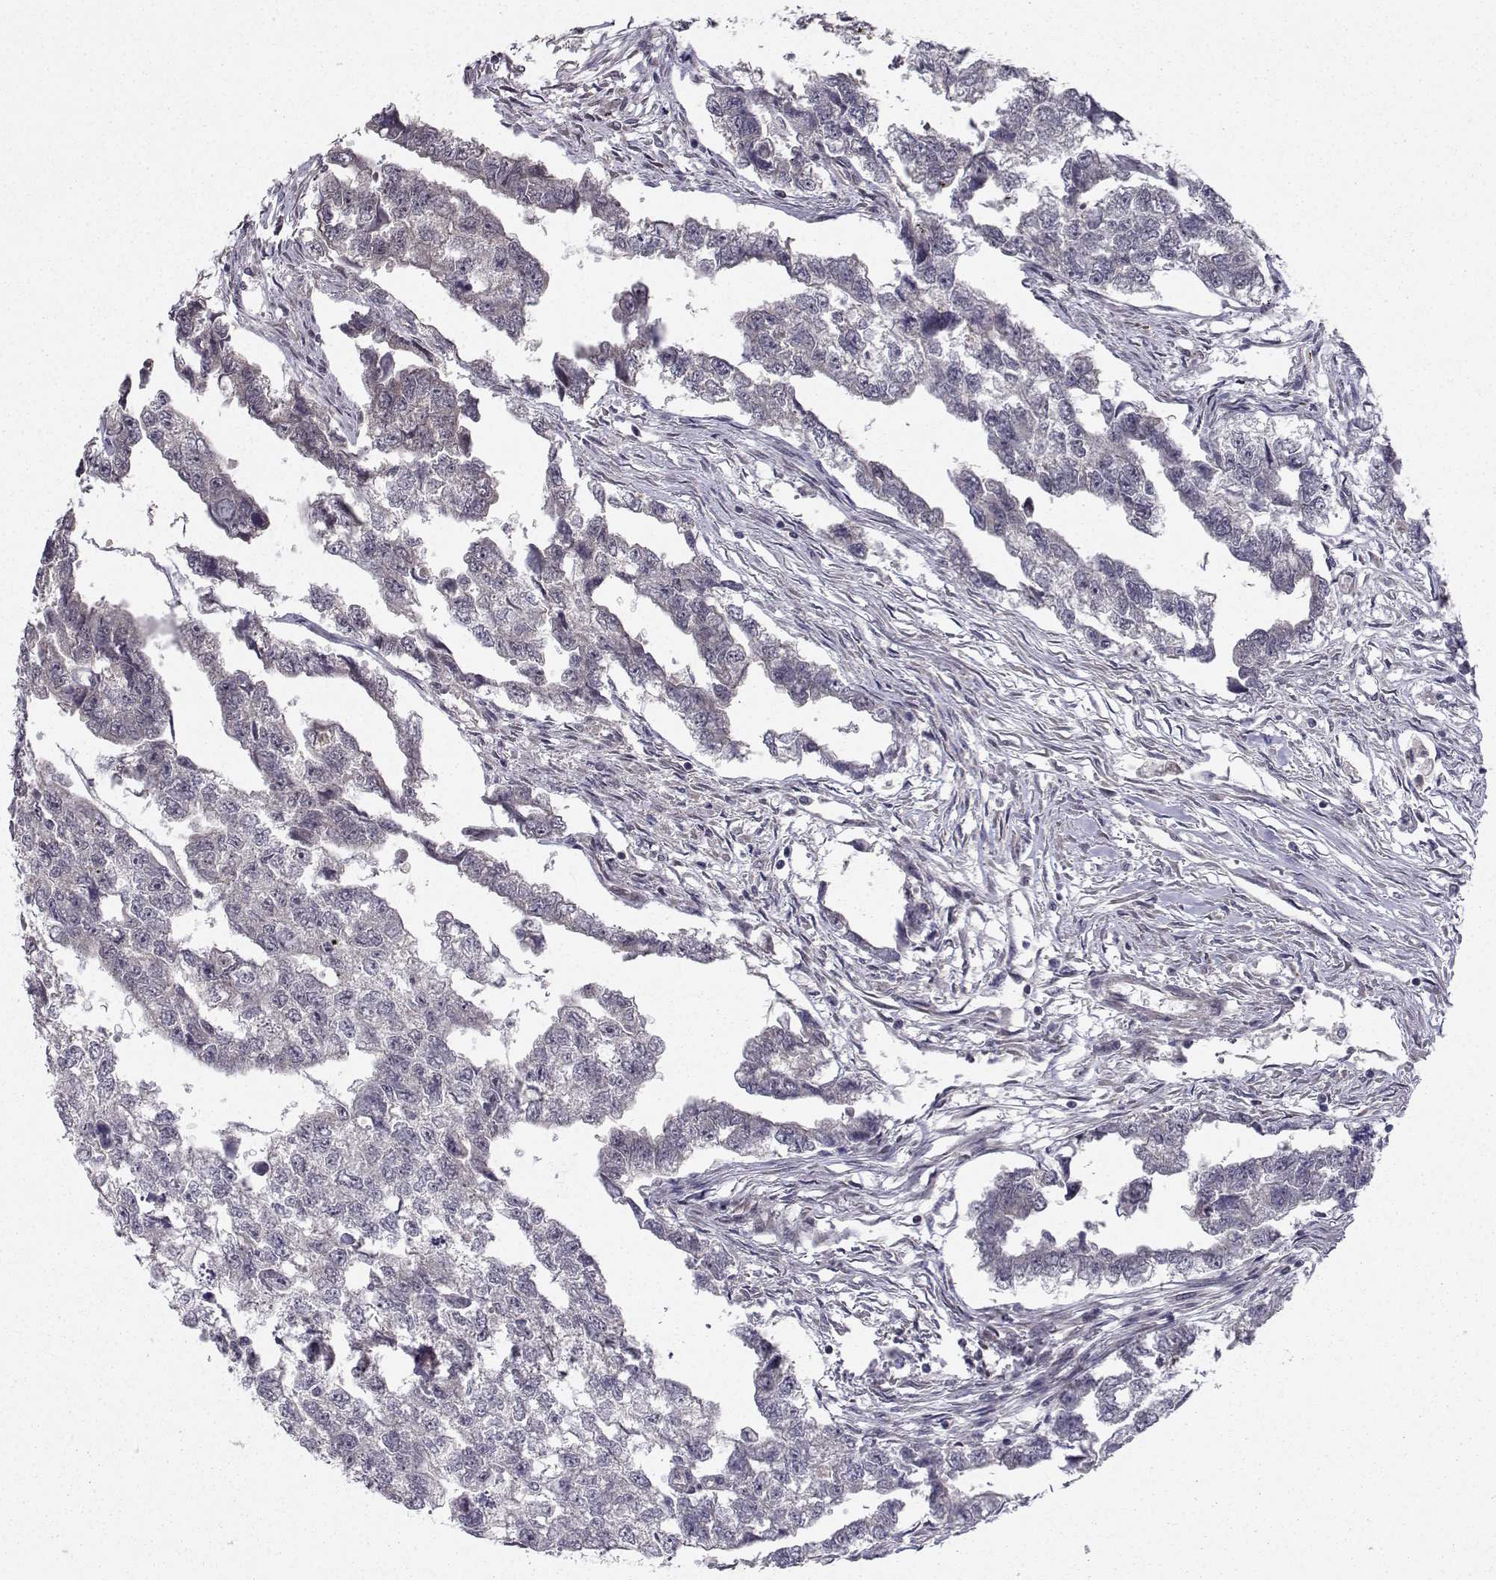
{"staining": {"intensity": "negative", "quantity": "none", "location": "none"}, "tissue": "testis cancer", "cell_type": "Tumor cells", "image_type": "cancer", "snomed": [{"axis": "morphology", "description": "Carcinoma, Embryonal, NOS"}, {"axis": "morphology", "description": "Teratoma, malignant, NOS"}, {"axis": "topography", "description": "Testis"}], "caption": "A high-resolution image shows immunohistochemistry staining of teratoma (malignant) (testis), which displays no significant positivity in tumor cells.", "gene": "PKN2", "patient": {"sex": "male", "age": 44}}